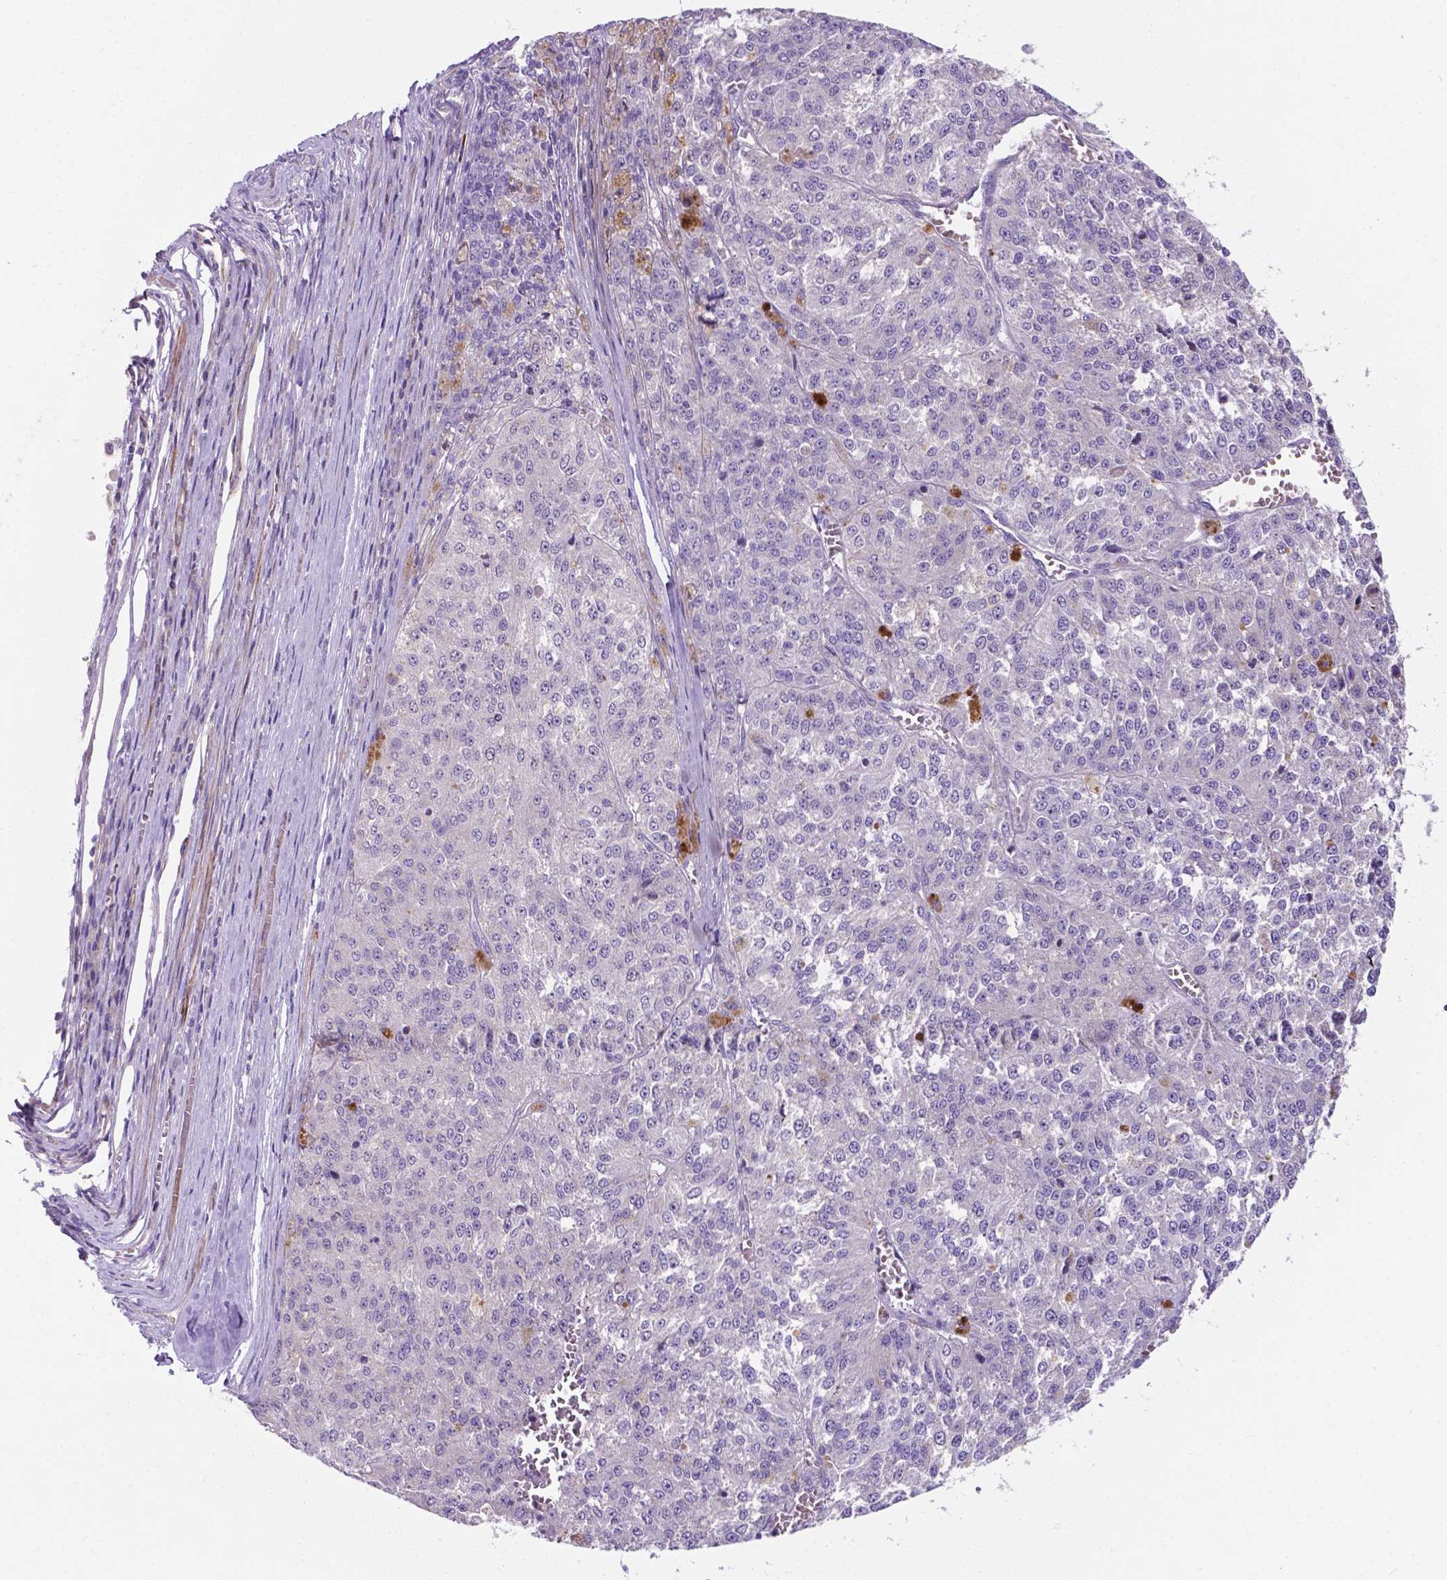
{"staining": {"intensity": "negative", "quantity": "none", "location": "none"}, "tissue": "melanoma", "cell_type": "Tumor cells", "image_type": "cancer", "snomed": [{"axis": "morphology", "description": "Malignant melanoma, Metastatic site"}, {"axis": "topography", "description": "Lymph node"}], "caption": "Photomicrograph shows no significant protein positivity in tumor cells of melanoma.", "gene": "PFKFB4", "patient": {"sex": "female", "age": 64}}